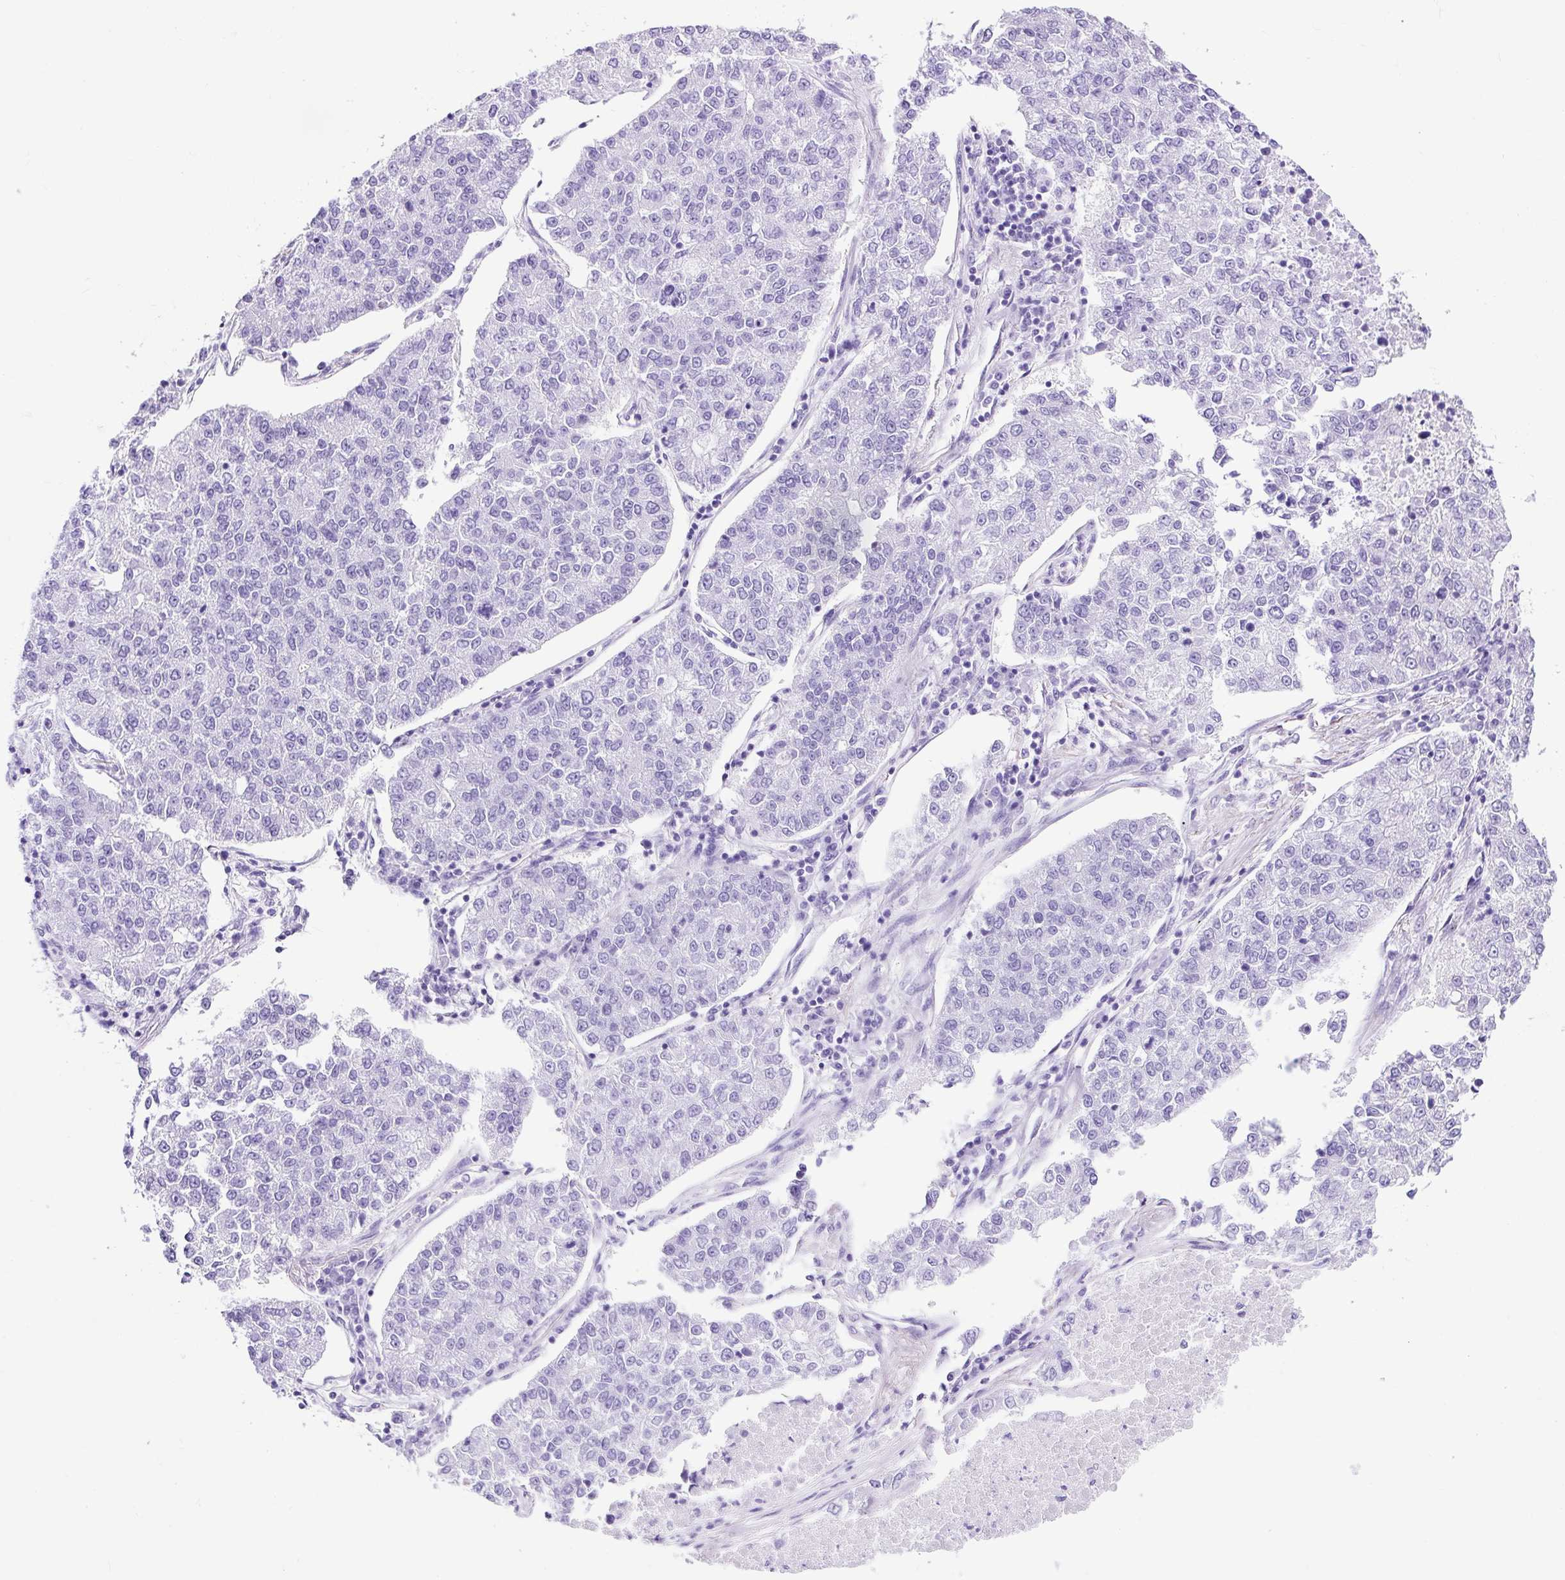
{"staining": {"intensity": "negative", "quantity": "none", "location": "none"}, "tissue": "lung cancer", "cell_type": "Tumor cells", "image_type": "cancer", "snomed": [{"axis": "morphology", "description": "Adenocarcinoma, NOS"}, {"axis": "topography", "description": "Lung"}], "caption": "Immunohistochemistry histopathology image of lung adenocarcinoma stained for a protein (brown), which displays no staining in tumor cells.", "gene": "CEL", "patient": {"sex": "male", "age": 49}}